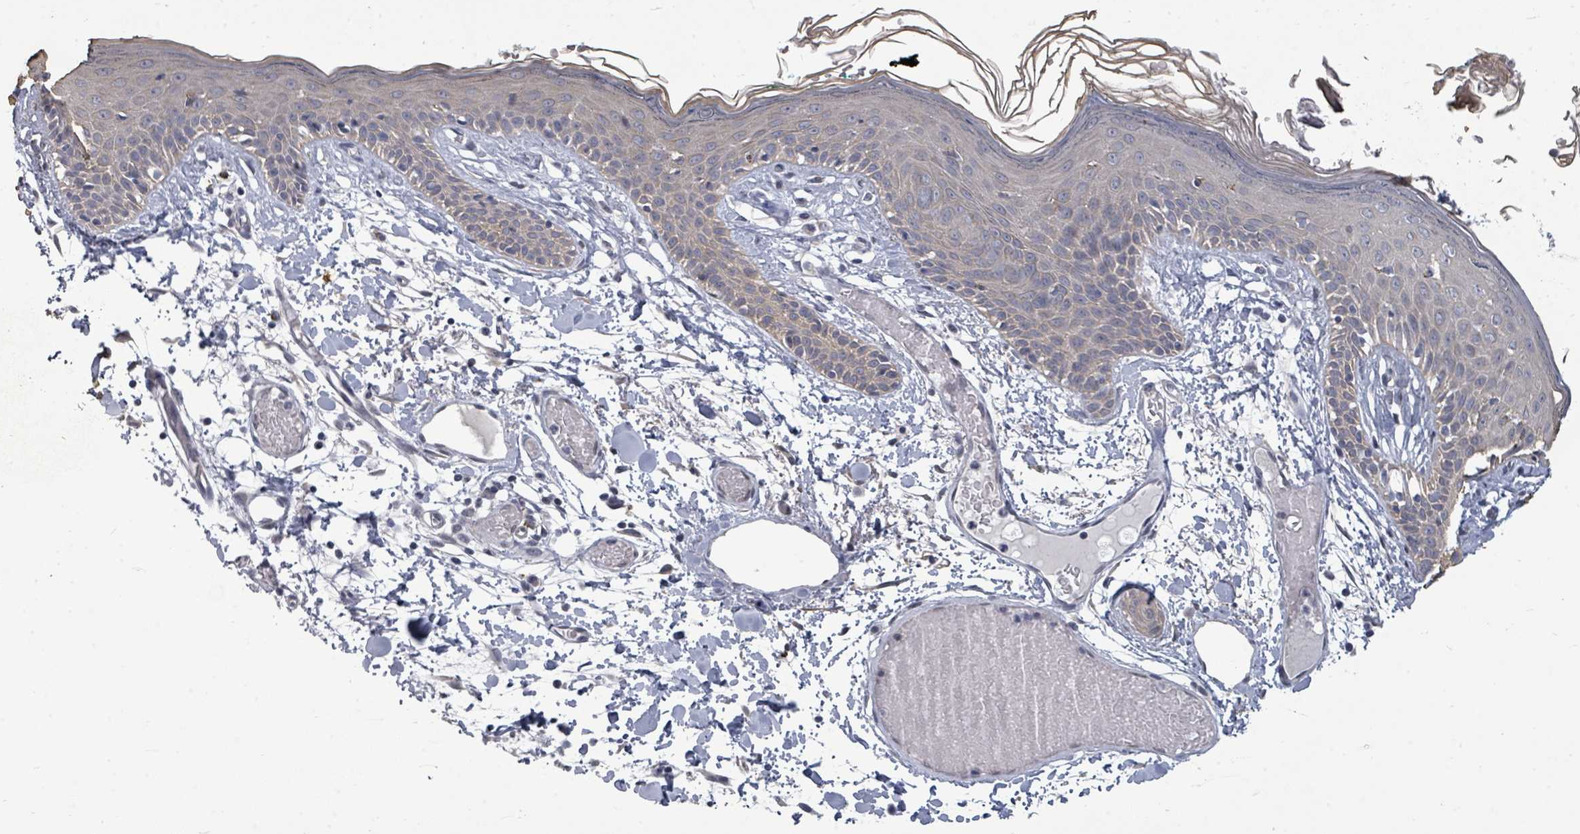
{"staining": {"intensity": "negative", "quantity": "none", "location": "none"}, "tissue": "skin", "cell_type": "Fibroblasts", "image_type": "normal", "snomed": [{"axis": "morphology", "description": "Normal tissue, NOS"}, {"axis": "topography", "description": "Skin"}], "caption": "Immunohistochemistry of normal skin demonstrates no staining in fibroblasts. (DAB IHC, high magnification).", "gene": "ASB12", "patient": {"sex": "male", "age": 79}}